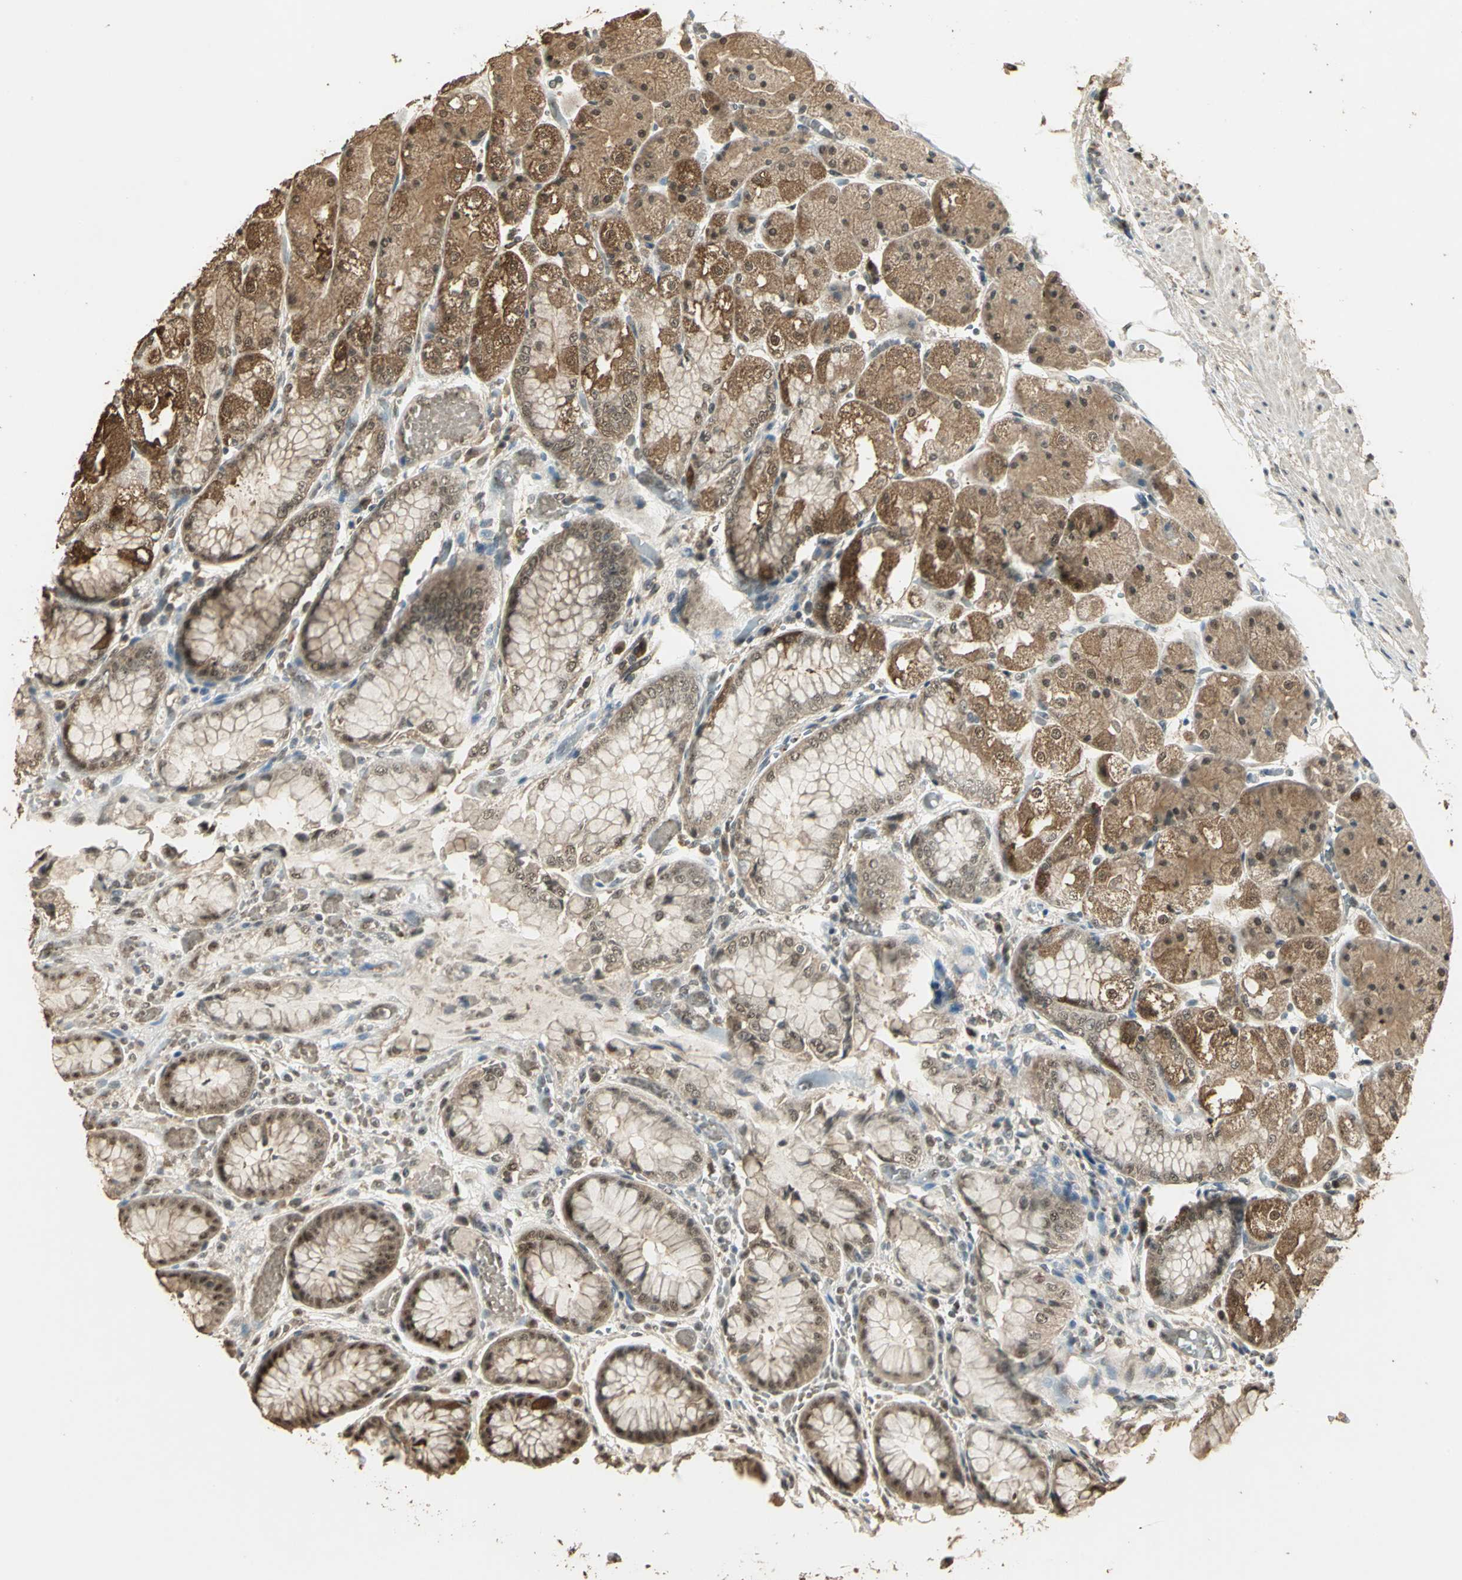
{"staining": {"intensity": "strong", "quantity": "25%-75%", "location": "cytoplasmic/membranous"}, "tissue": "stomach", "cell_type": "Glandular cells", "image_type": "normal", "snomed": [{"axis": "morphology", "description": "Normal tissue, NOS"}, {"axis": "topography", "description": "Stomach, upper"}], "caption": "Immunohistochemistry (DAB) staining of unremarkable stomach shows strong cytoplasmic/membranous protein positivity in about 25%-75% of glandular cells. (DAB (3,3'-diaminobenzidine) IHC with brightfield microscopy, high magnification).", "gene": "UCHL5", "patient": {"sex": "male", "age": 72}}